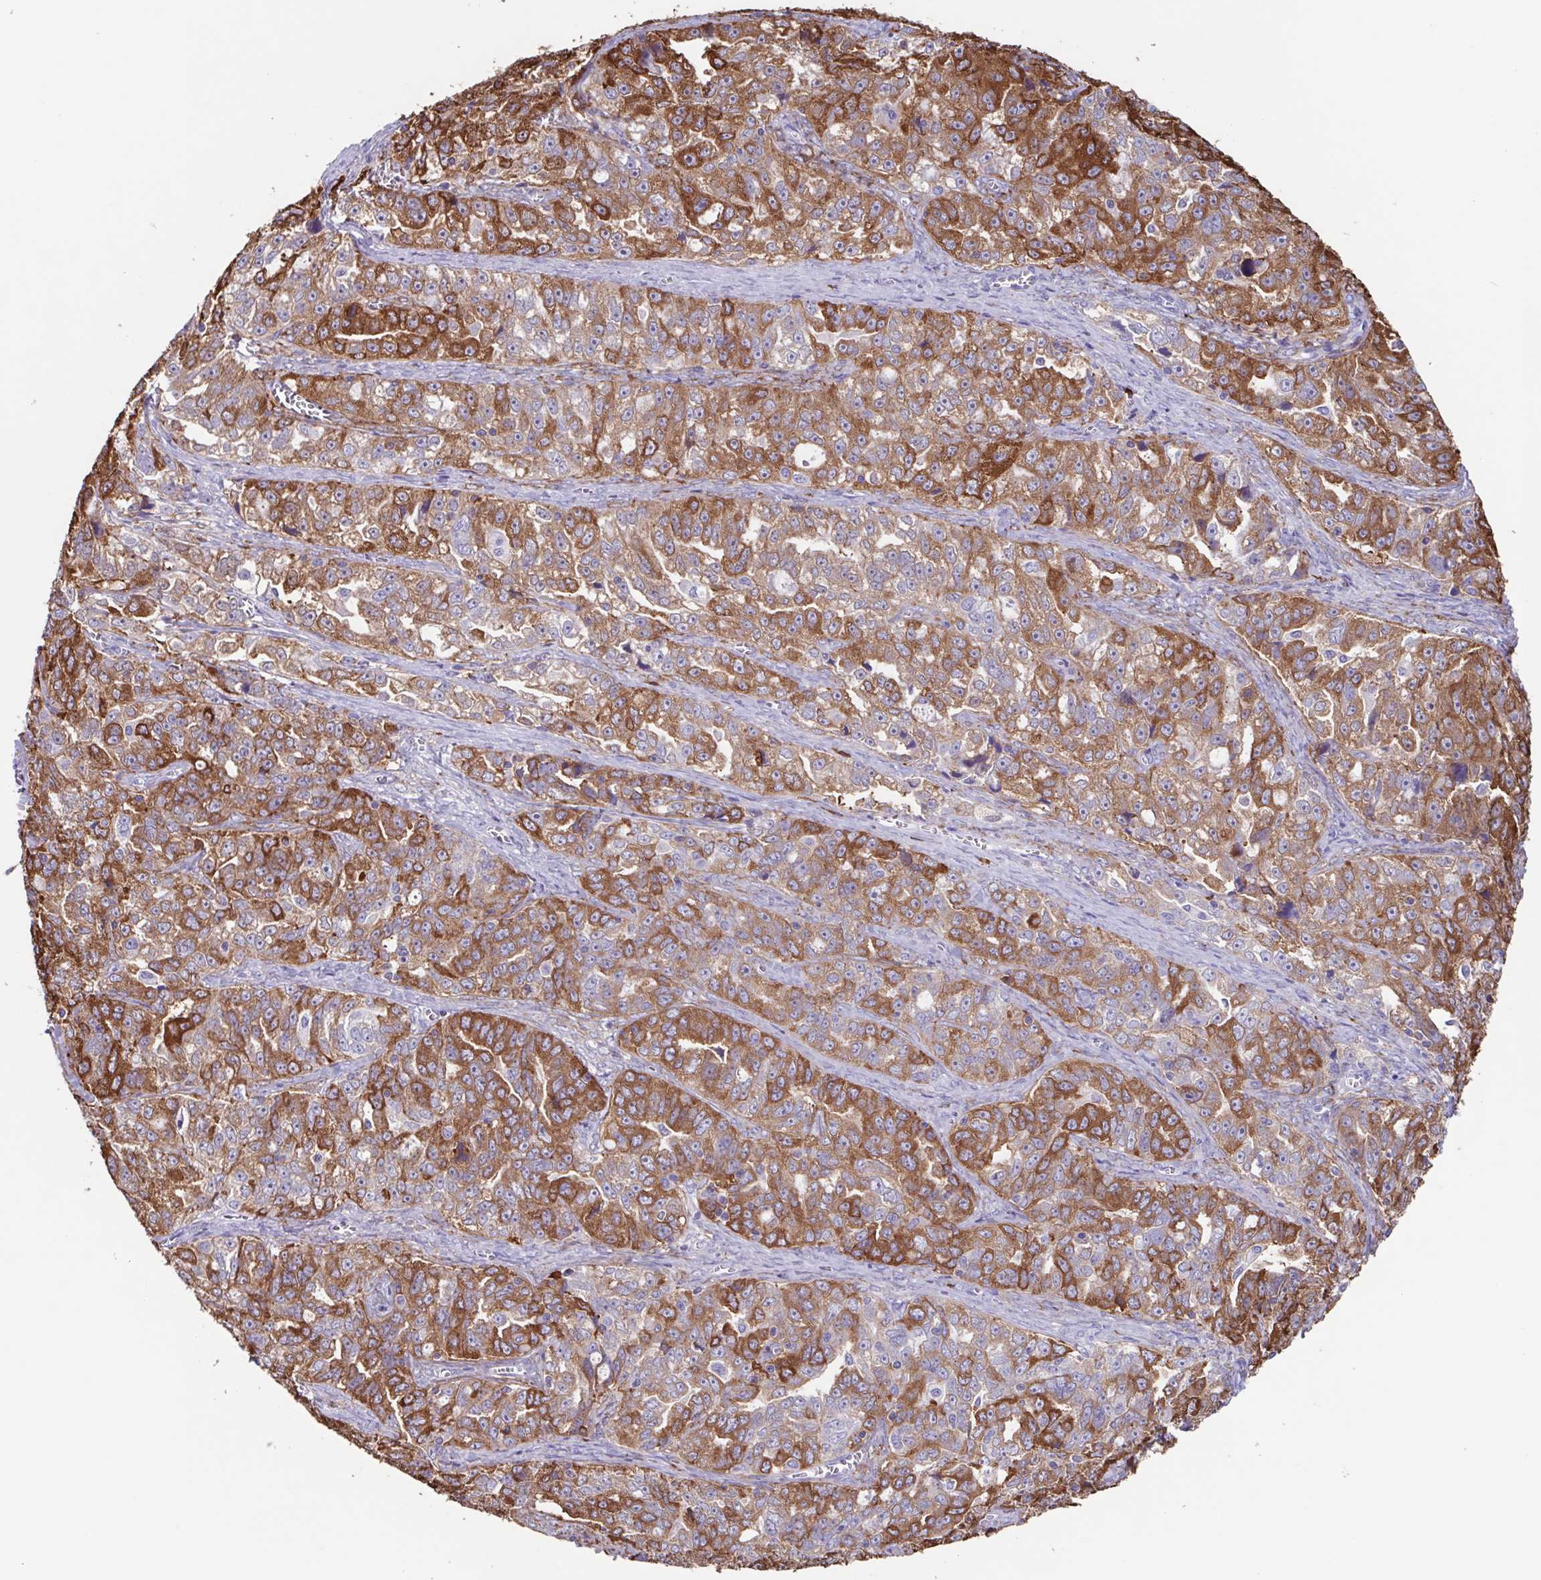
{"staining": {"intensity": "moderate", "quantity": ">75%", "location": "cytoplasmic/membranous"}, "tissue": "ovarian cancer", "cell_type": "Tumor cells", "image_type": "cancer", "snomed": [{"axis": "morphology", "description": "Cystadenocarcinoma, serous, NOS"}, {"axis": "topography", "description": "Ovary"}], "caption": "Immunohistochemistry (DAB (3,3'-diaminobenzidine)) staining of ovarian cancer reveals moderate cytoplasmic/membranous protein staining in approximately >75% of tumor cells. (Brightfield microscopy of DAB IHC at high magnification).", "gene": "TPD52", "patient": {"sex": "female", "age": 51}}